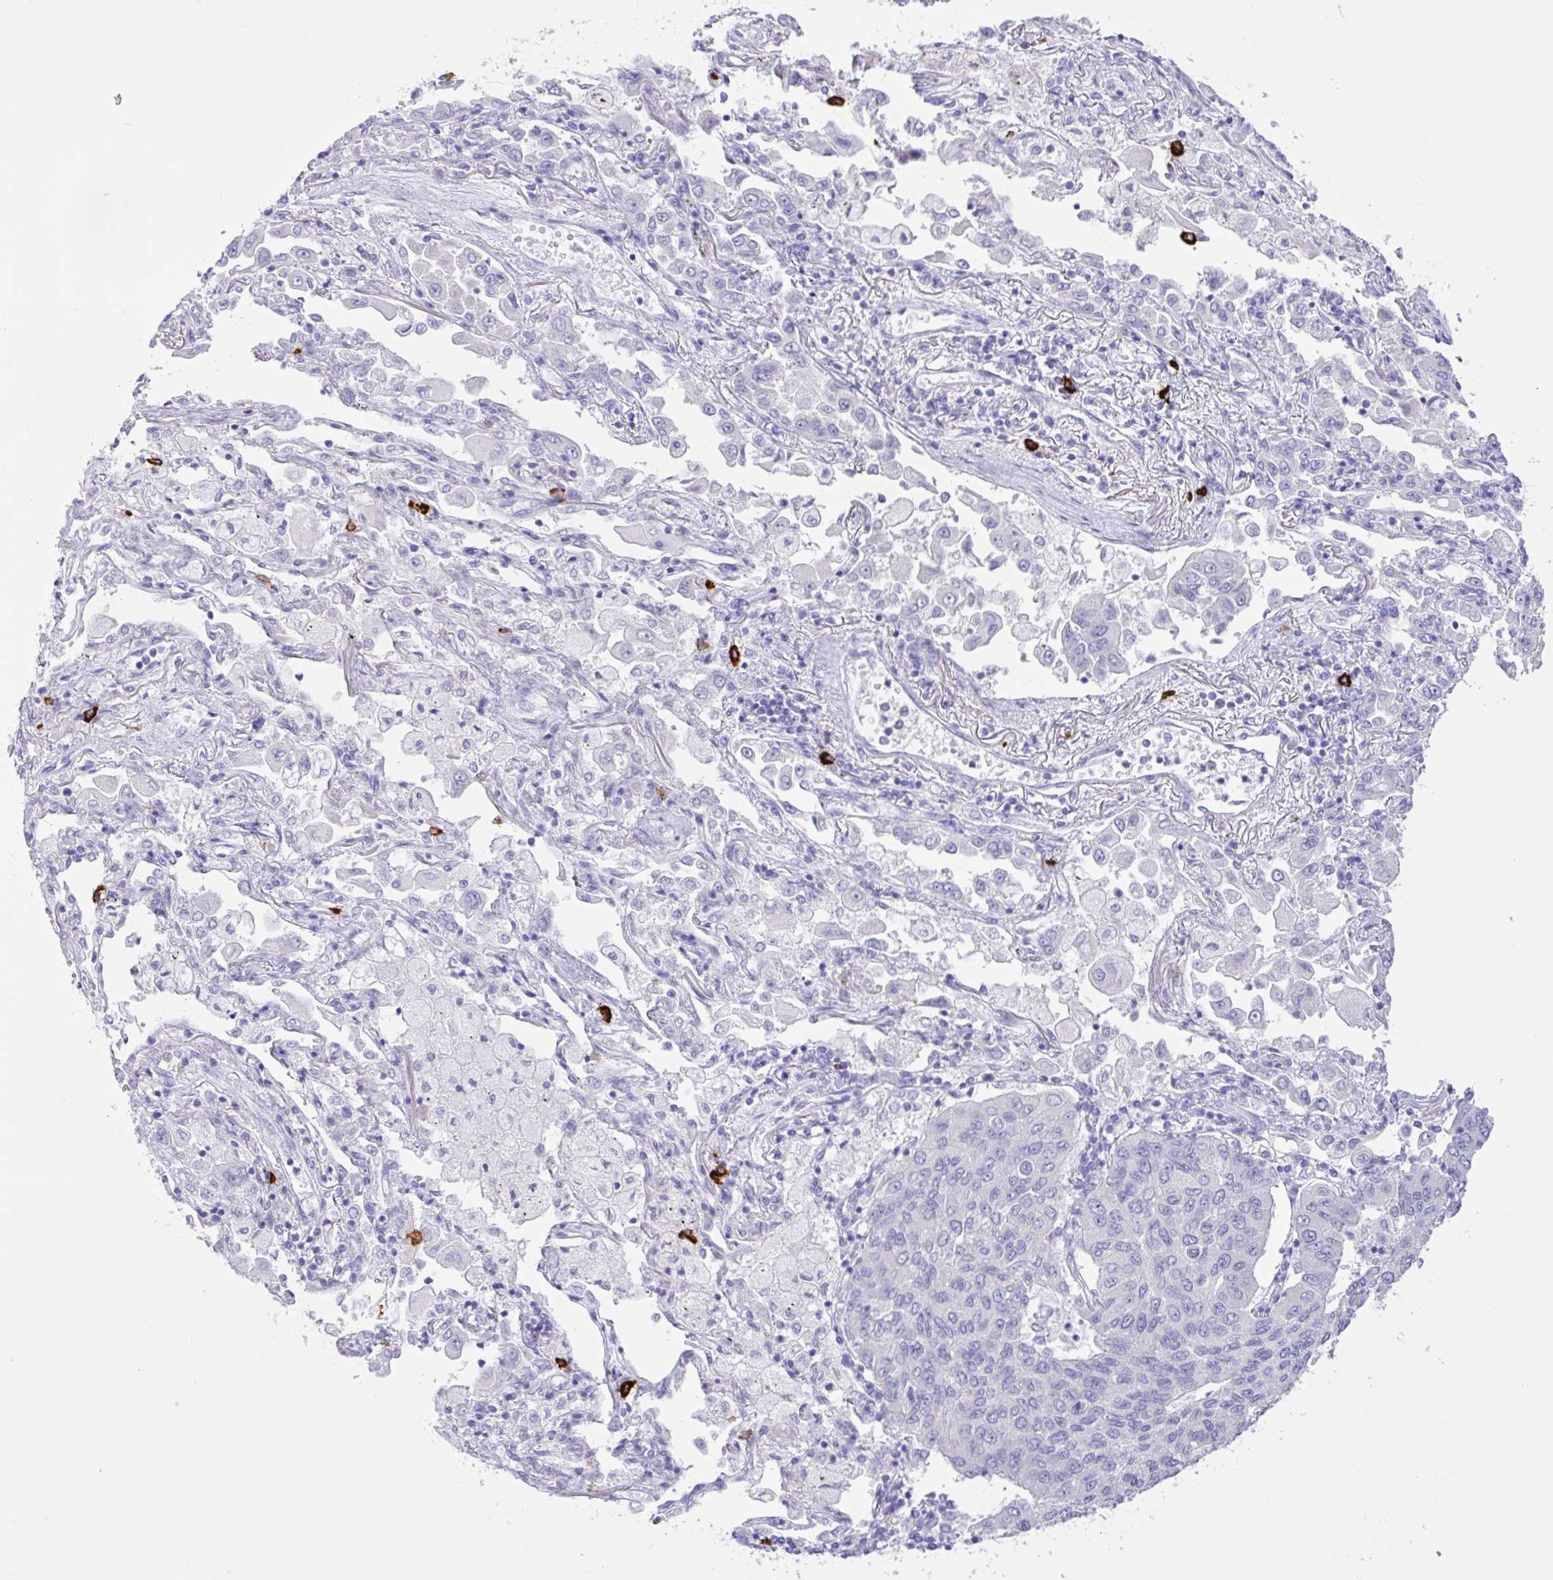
{"staining": {"intensity": "negative", "quantity": "none", "location": "none"}, "tissue": "lung cancer", "cell_type": "Tumor cells", "image_type": "cancer", "snomed": [{"axis": "morphology", "description": "Squamous cell carcinoma, NOS"}, {"axis": "topography", "description": "Lung"}], "caption": "This is a micrograph of immunohistochemistry (IHC) staining of lung cancer, which shows no positivity in tumor cells.", "gene": "CST11", "patient": {"sex": "male", "age": 74}}